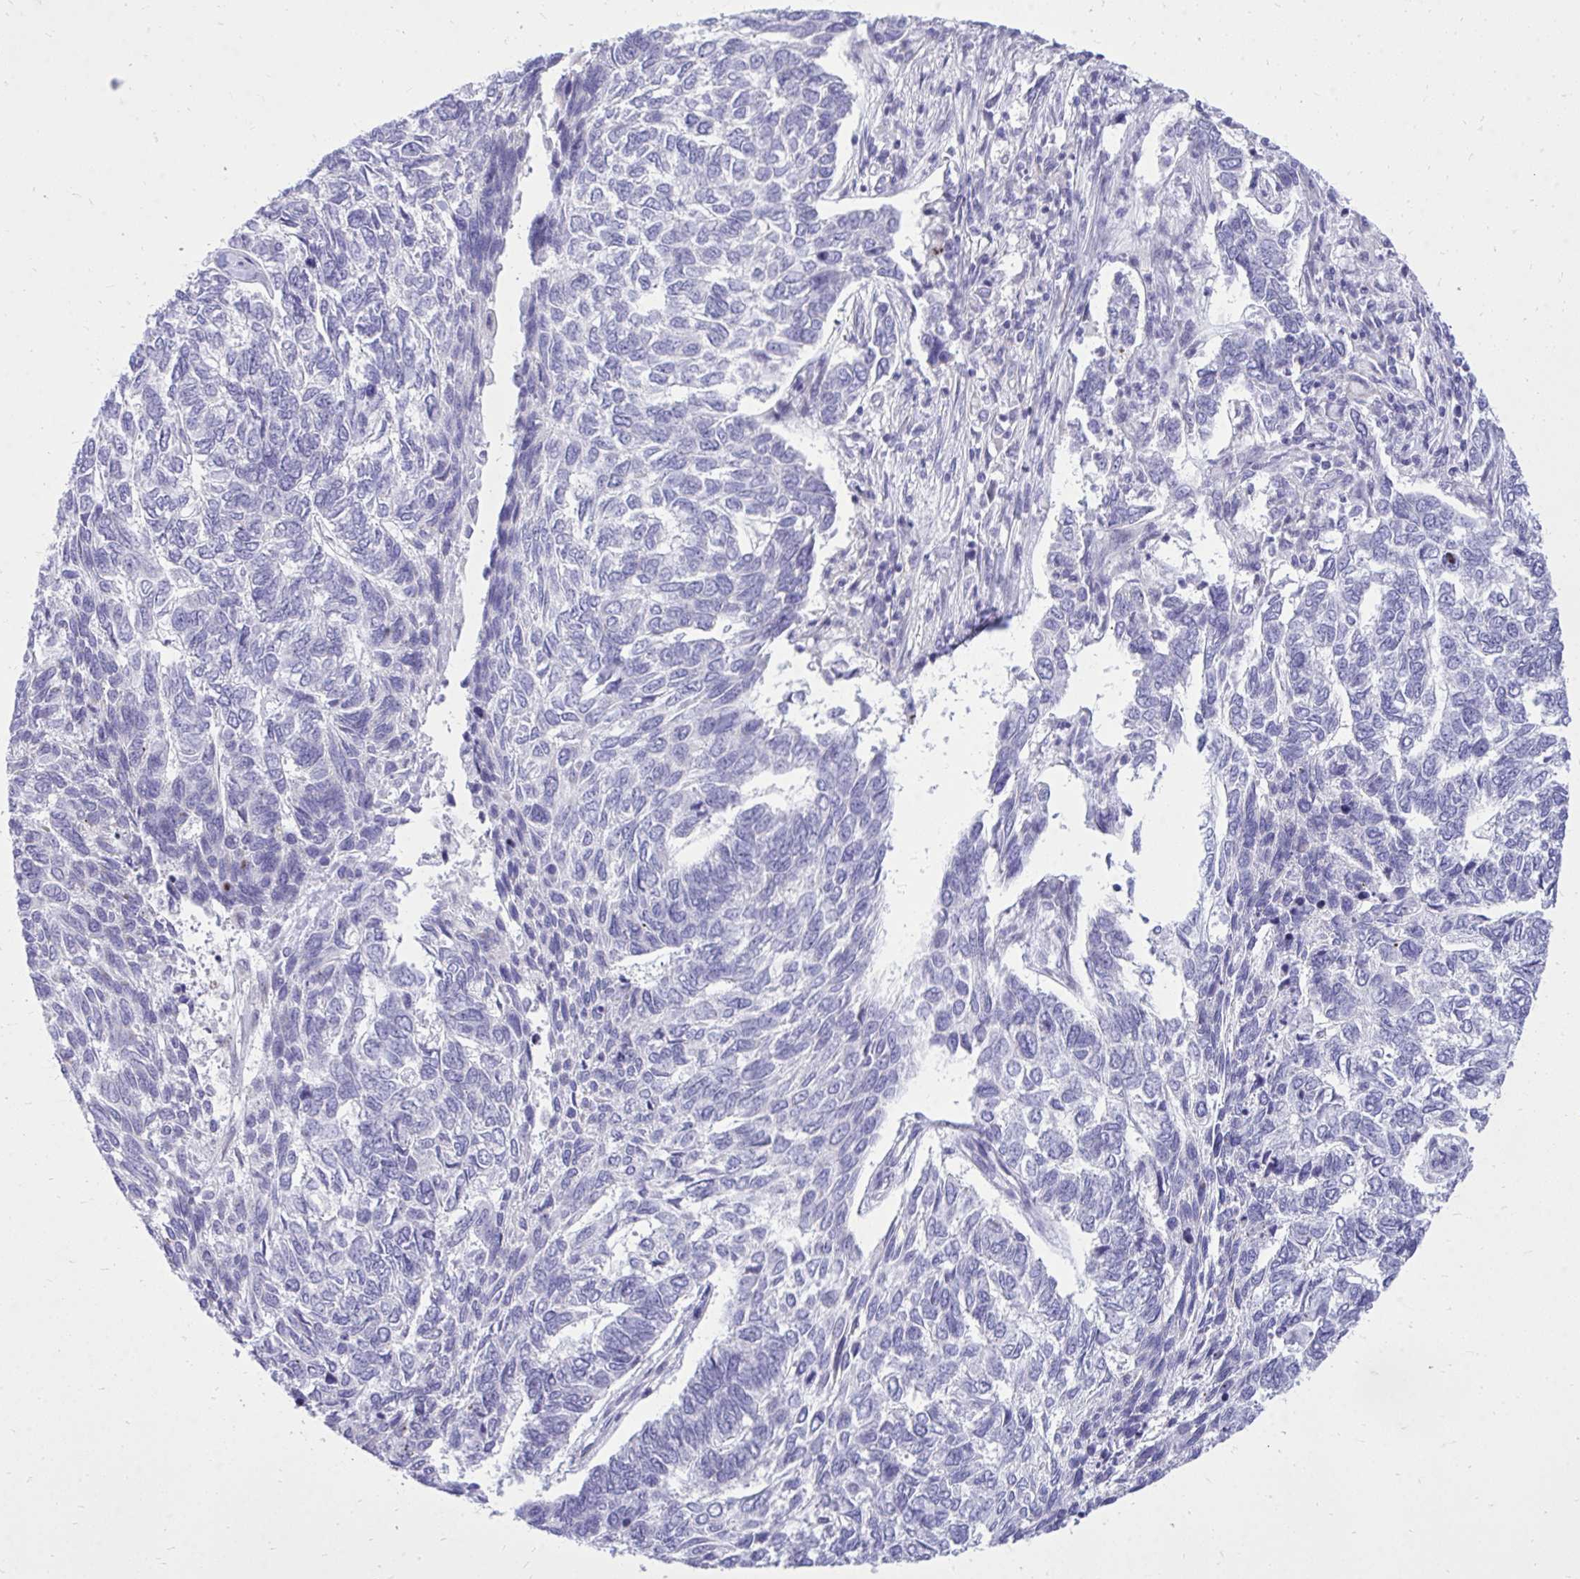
{"staining": {"intensity": "negative", "quantity": "none", "location": "none"}, "tissue": "skin cancer", "cell_type": "Tumor cells", "image_type": "cancer", "snomed": [{"axis": "morphology", "description": "Basal cell carcinoma"}, {"axis": "topography", "description": "Skin"}], "caption": "IHC of human skin cancer (basal cell carcinoma) displays no staining in tumor cells.", "gene": "GABRA1", "patient": {"sex": "female", "age": 65}}